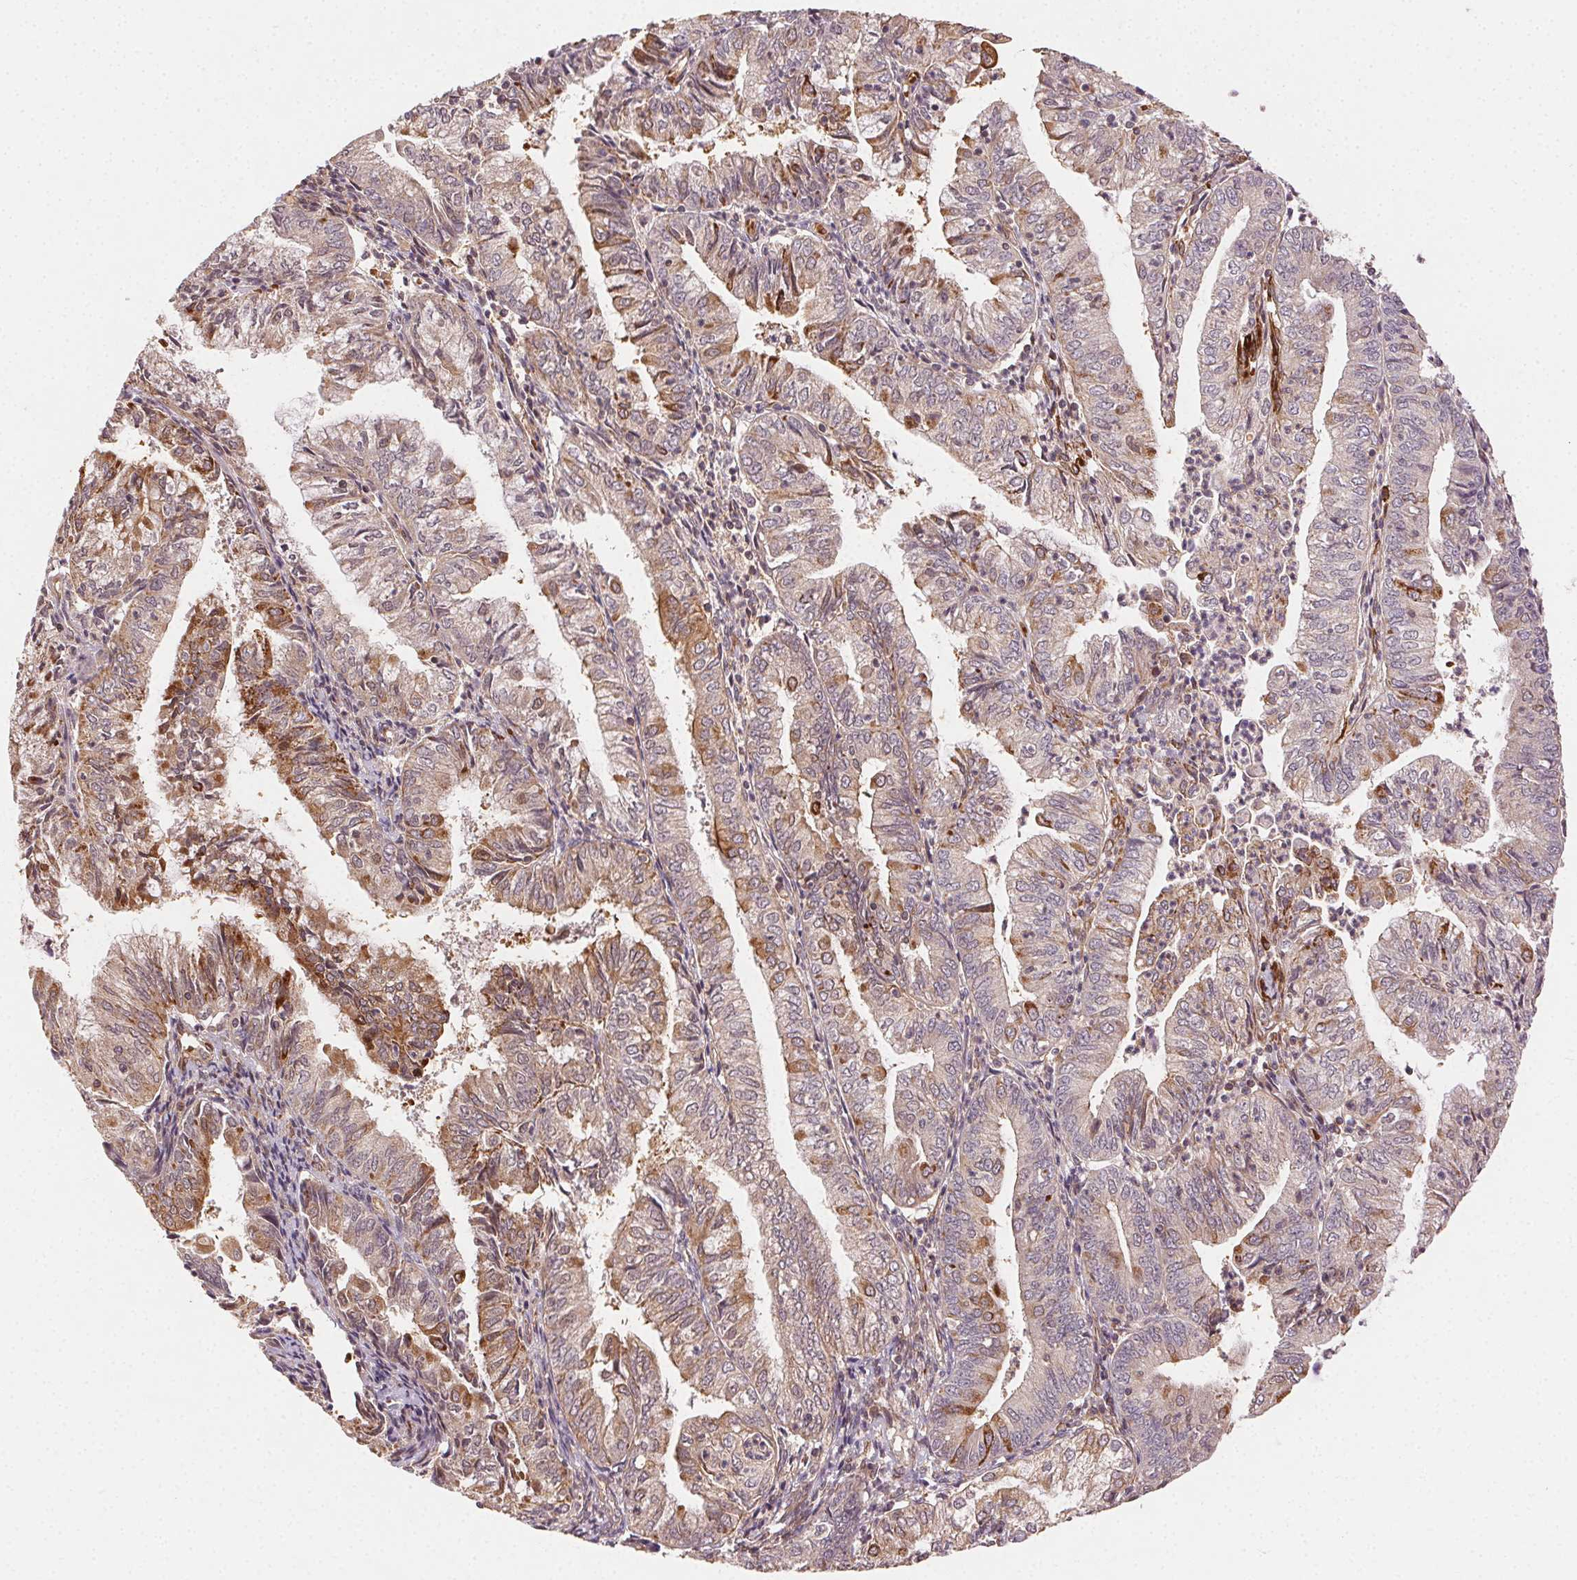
{"staining": {"intensity": "moderate", "quantity": "25%-75%", "location": "cytoplasmic/membranous"}, "tissue": "endometrial cancer", "cell_type": "Tumor cells", "image_type": "cancer", "snomed": [{"axis": "morphology", "description": "Adenocarcinoma, NOS"}, {"axis": "topography", "description": "Endometrium"}], "caption": "DAB (3,3'-diaminobenzidine) immunohistochemical staining of human endometrial adenocarcinoma exhibits moderate cytoplasmic/membranous protein positivity in approximately 25%-75% of tumor cells.", "gene": "KLHL15", "patient": {"sex": "female", "age": 55}}